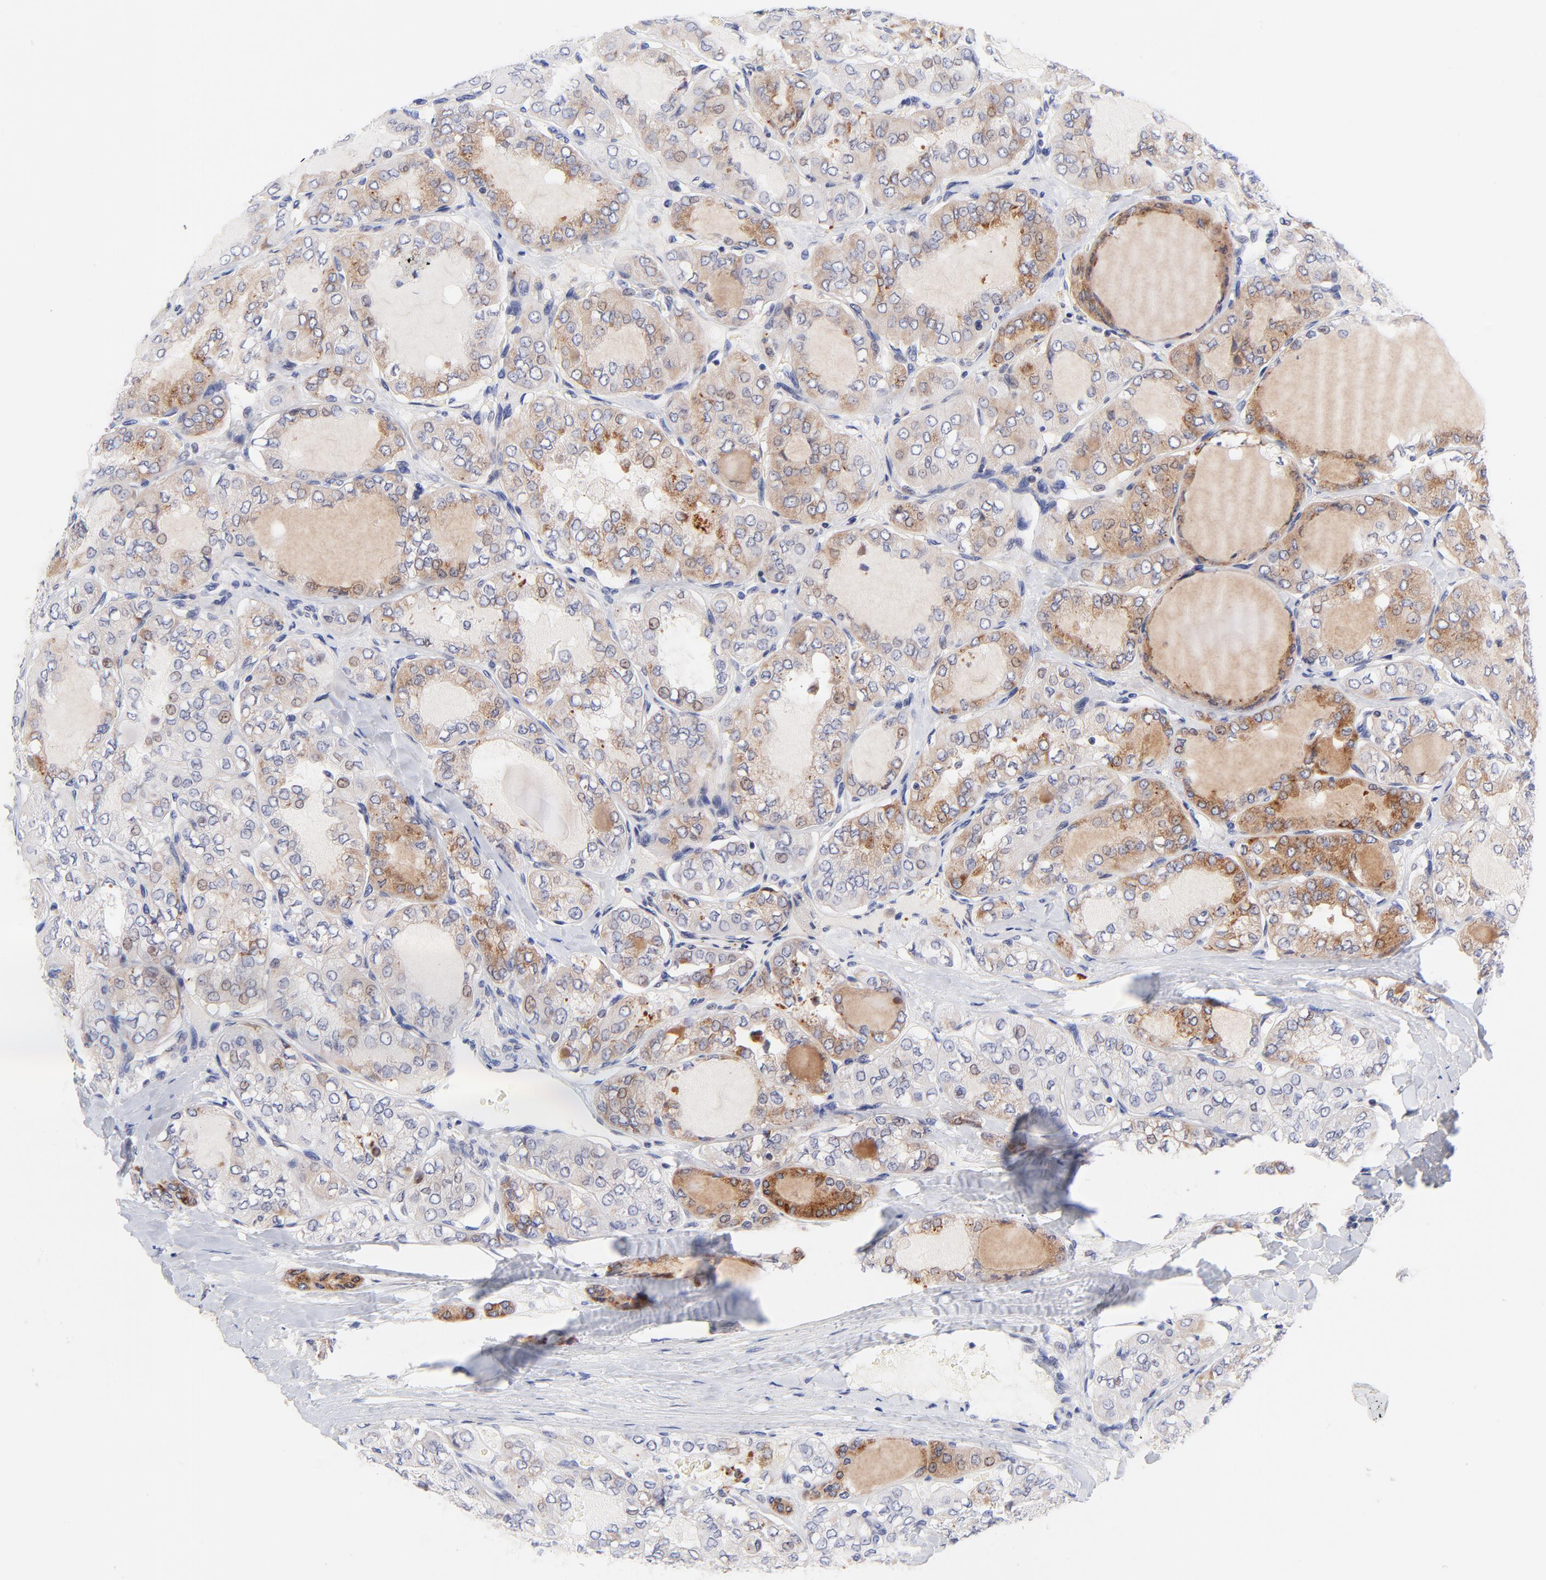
{"staining": {"intensity": "moderate", "quantity": "25%-75%", "location": "cytoplasmic/membranous"}, "tissue": "thyroid cancer", "cell_type": "Tumor cells", "image_type": "cancer", "snomed": [{"axis": "morphology", "description": "Papillary adenocarcinoma, NOS"}, {"axis": "topography", "description": "Thyroid gland"}], "caption": "The immunohistochemical stain shows moderate cytoplasmic/membranous expression in tumor cells of thyroid cancer tissue.", "gene": "AFF2", "patient": {"sex": "male", "age": 20}}